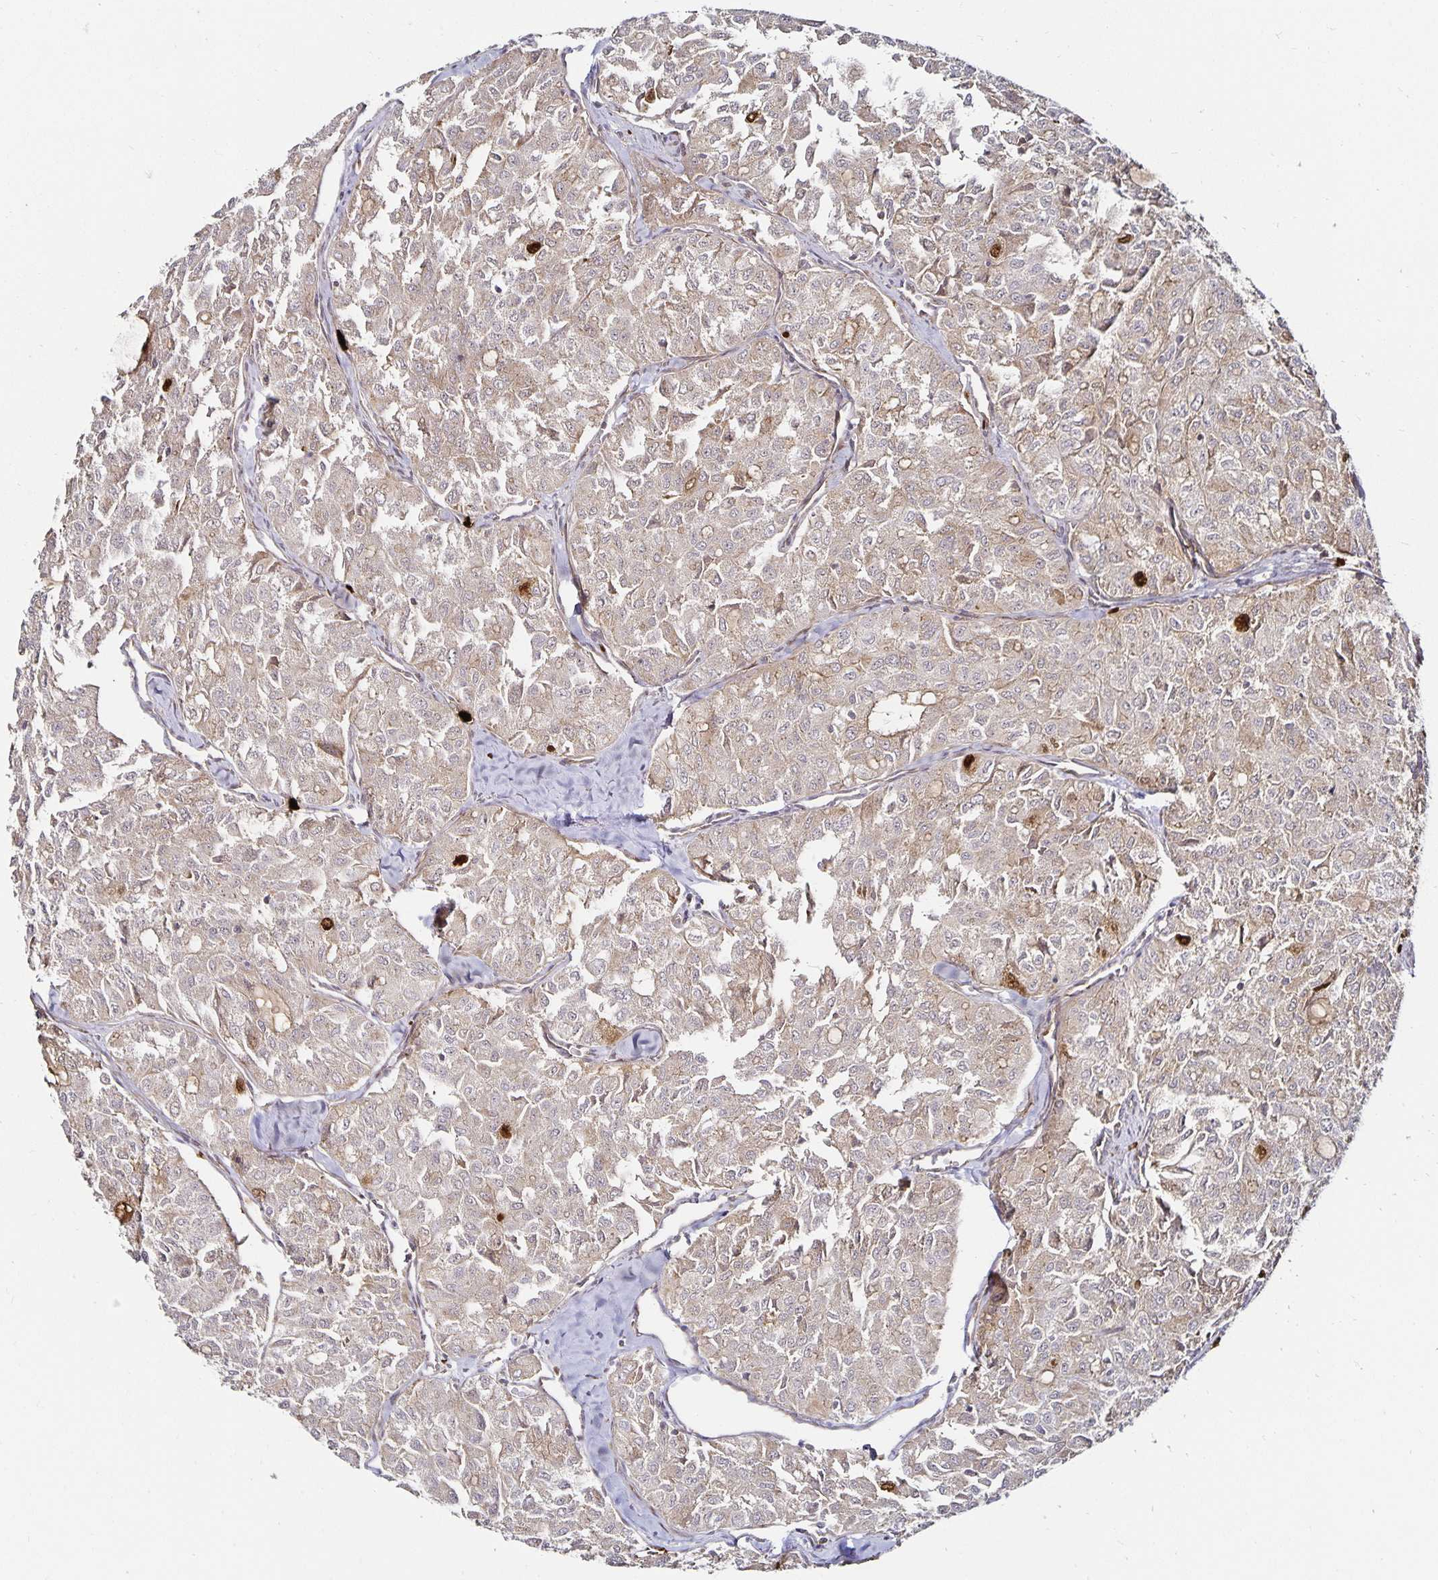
{"staining": {"intensity": "weak", "quantity": "25%-75%", "location": "cytoplasmic/membranous"}, "tissue": "thyroid cancer", "cell_type": "Tumor cells", "image_type": "cancer", "snomed": [{"axis": "morphology", "description": "Follicular adenoma carcinoma, NOS"}, {"axis": "topography", "description": "Thyroid gland"}], "caption": "Tumor cells show low levels of weak cytoplasmic/membranous staining in about 25%-75% of cells in human thyroid cancer (follicular adenoma carcinoma).", "gene": "ANLN", "patient": {"sex": "male", "age": 75}}